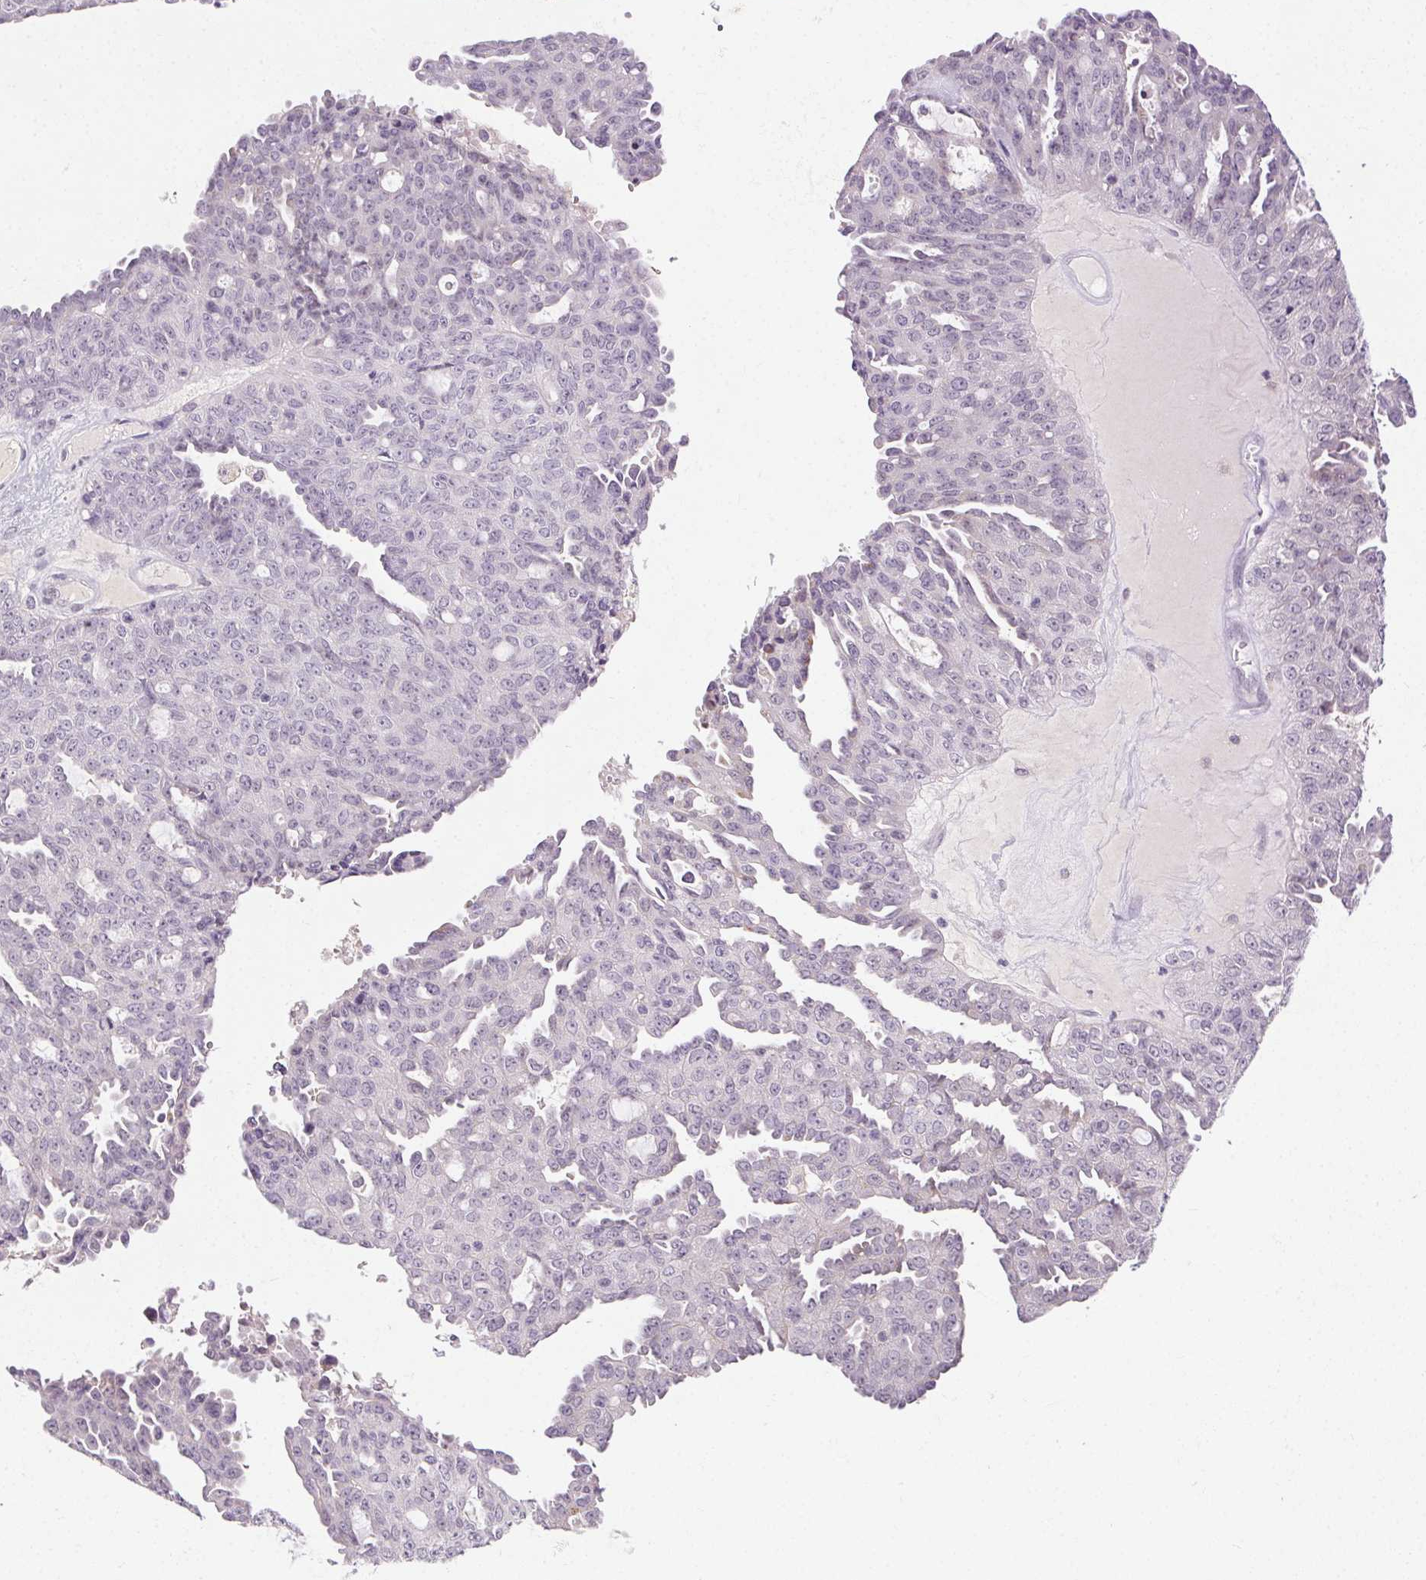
{"staining": {"intensity": "negative", "quantity": "none", "location": "none"}, "tissue": "ovarian cancer", "cell_type": "Tumor cells", "image_type": "cancer", "snomed": [{"axis": "morphology", "description": "Cystadenocarcinoma, serous, NOS"}, {"axis": "topography", "description": "Ovary"}], "caption": "DAB immunohistochemical staining of human ovarian serous cystadenocarcinoma shows no significant staining in tumor cells.", "gene": "FAM168A", "patient": {"sex": "female", "age": 71}}